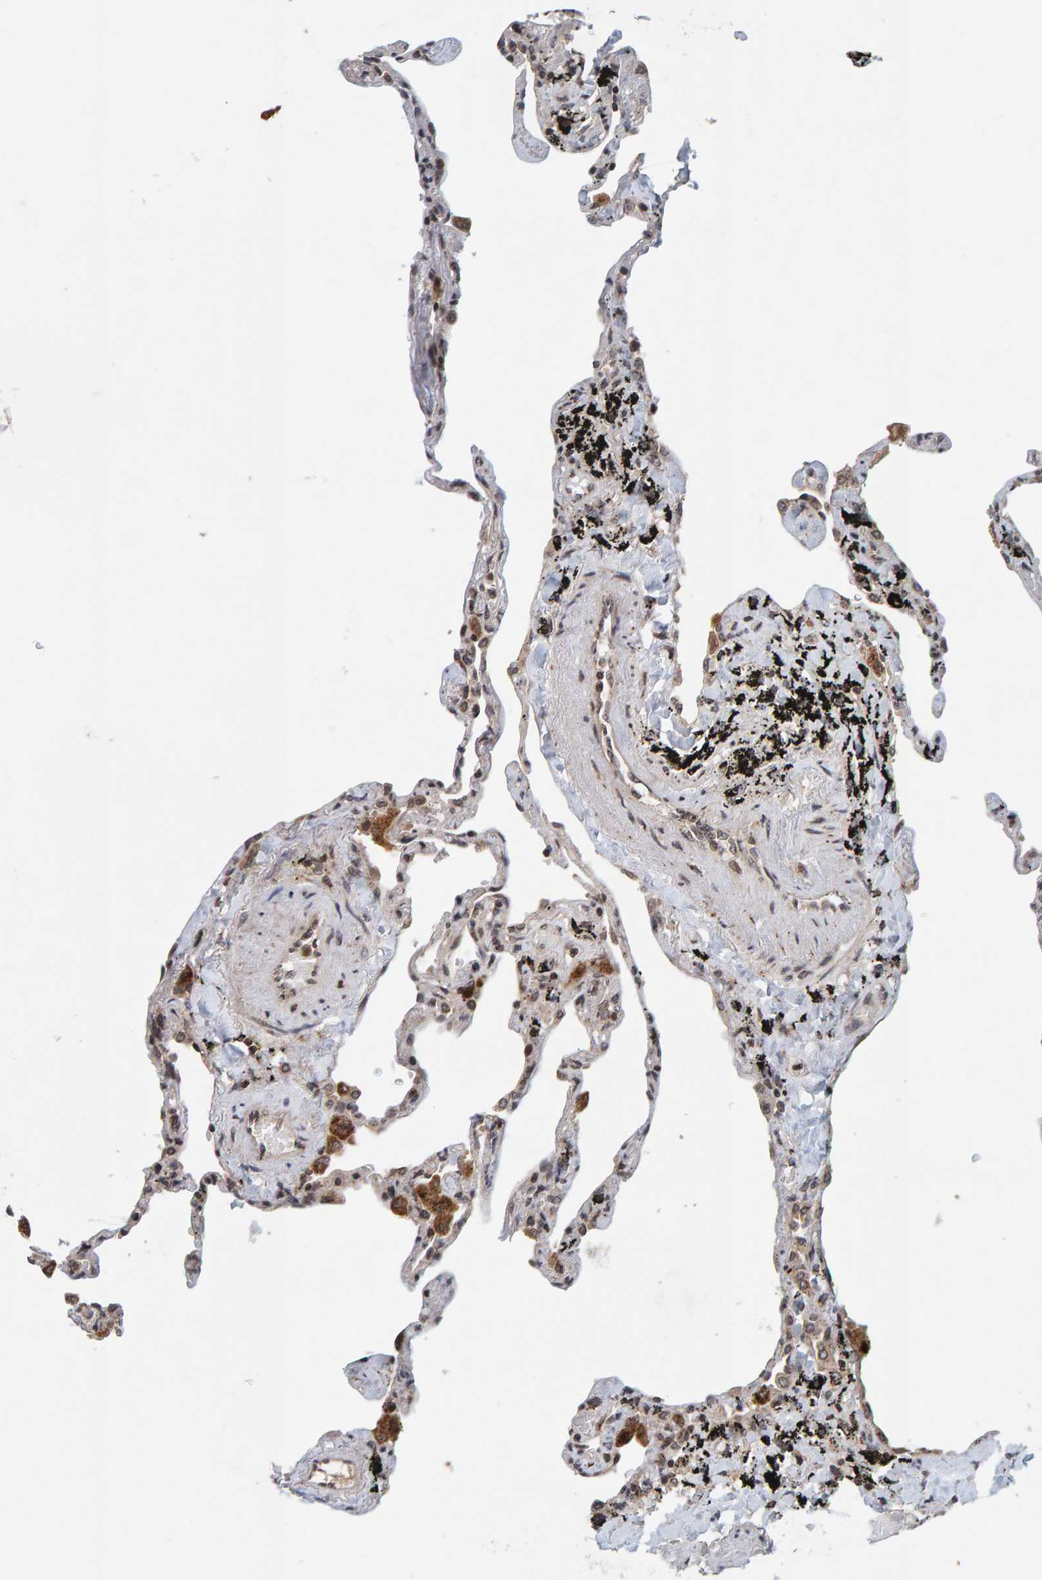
{"staining": {"intensity": "weak", "quantity": "25%-75%", "location": "cytoplasmic/membranous,nuclear"}, "tissue": "lung", "cell_type": "Alveolar cells", "image_type": "normal", "snomed": [{"axis": "morphology", "description": "Normal tissue, NOS"}, {"axis": "topography", "description": "Lung"}], "caption": "This is an image of immunohistochemistry (IHC) staining of normal lung, which shows weak positivity in the cytoplasmic/membranous,nuclear of alveolar cells.", "gene": "CCDC182", "patient": {"sex": "male", "age": 59}}